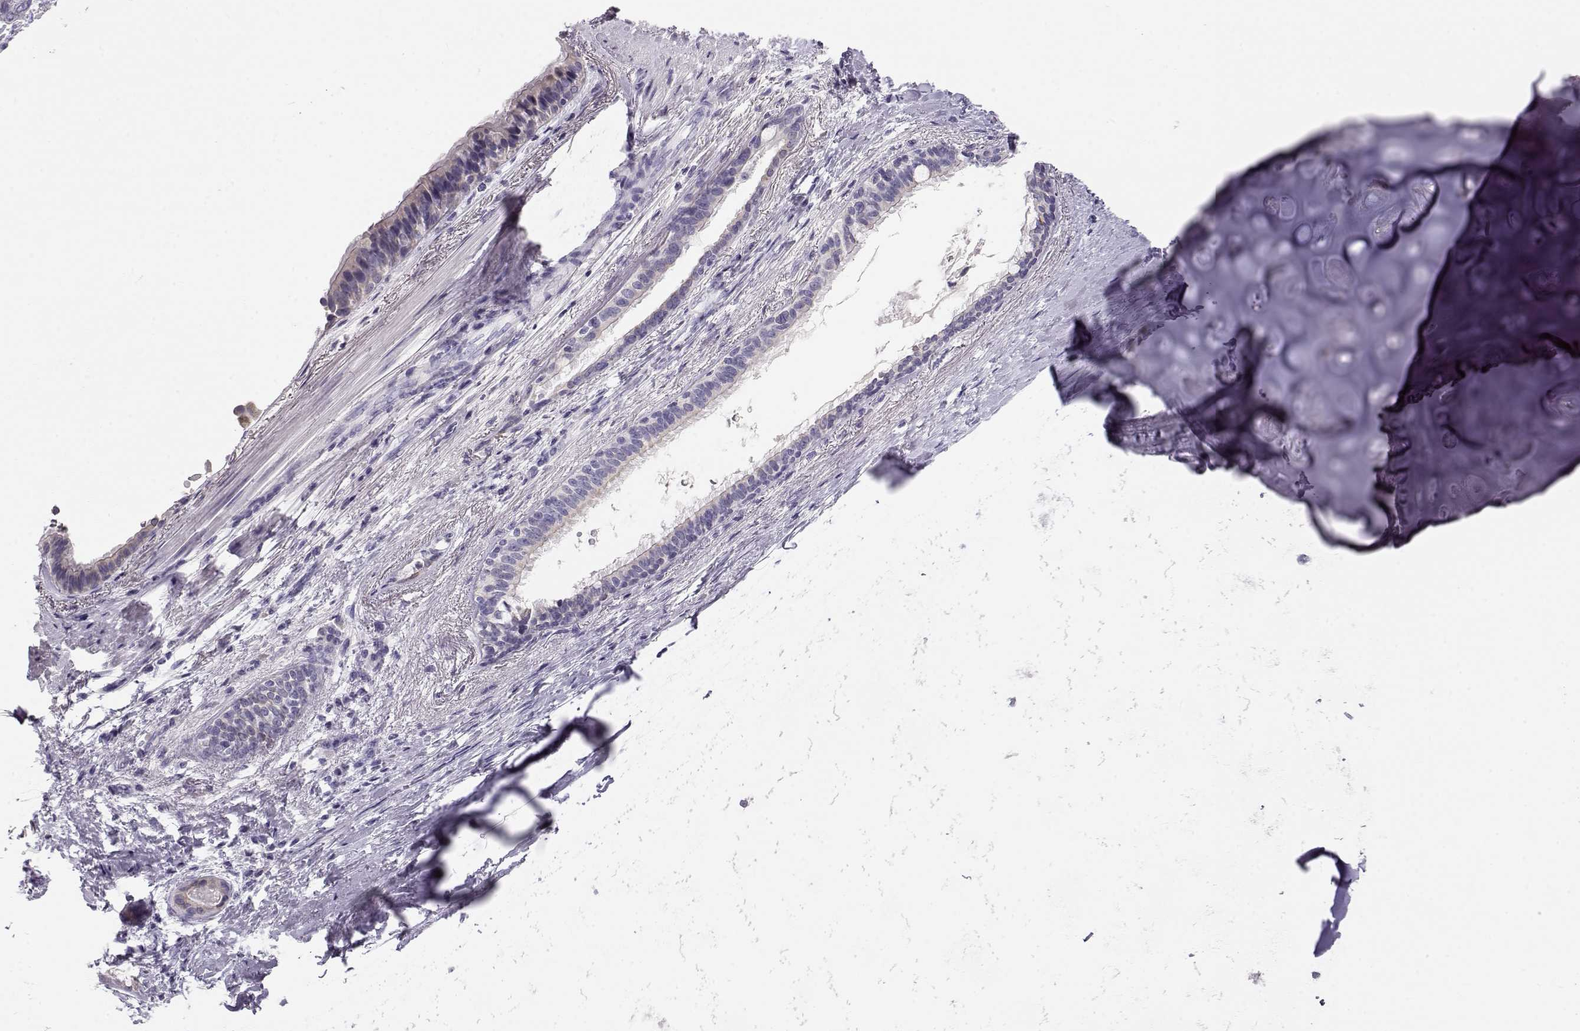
{"staining": {"intensity": "weak", "quantity": "<25%", "location": "cytoplasmic/membranous,nuclear"}, "tissue": "bronchus", "cell_type": "Respiratory epithelial cells", "image_type": "normal", "snomed": [{"axis": "morphology", "description": "Normal tissue, NOS"}, {"axis": "morphology", "description": "Squamous cell carcinoma, NOS"}, {"axis": "topography", "description": "Bronchus"}, {"axis": "topography", "description": "Lung"}], "caption": "Bronchus stained for a protein using immunohistochemistry (IHC) shows no expression respiratory epithelial cells.", "gene": "GPR26", "patient": {"sex": "male", "age": 69}}